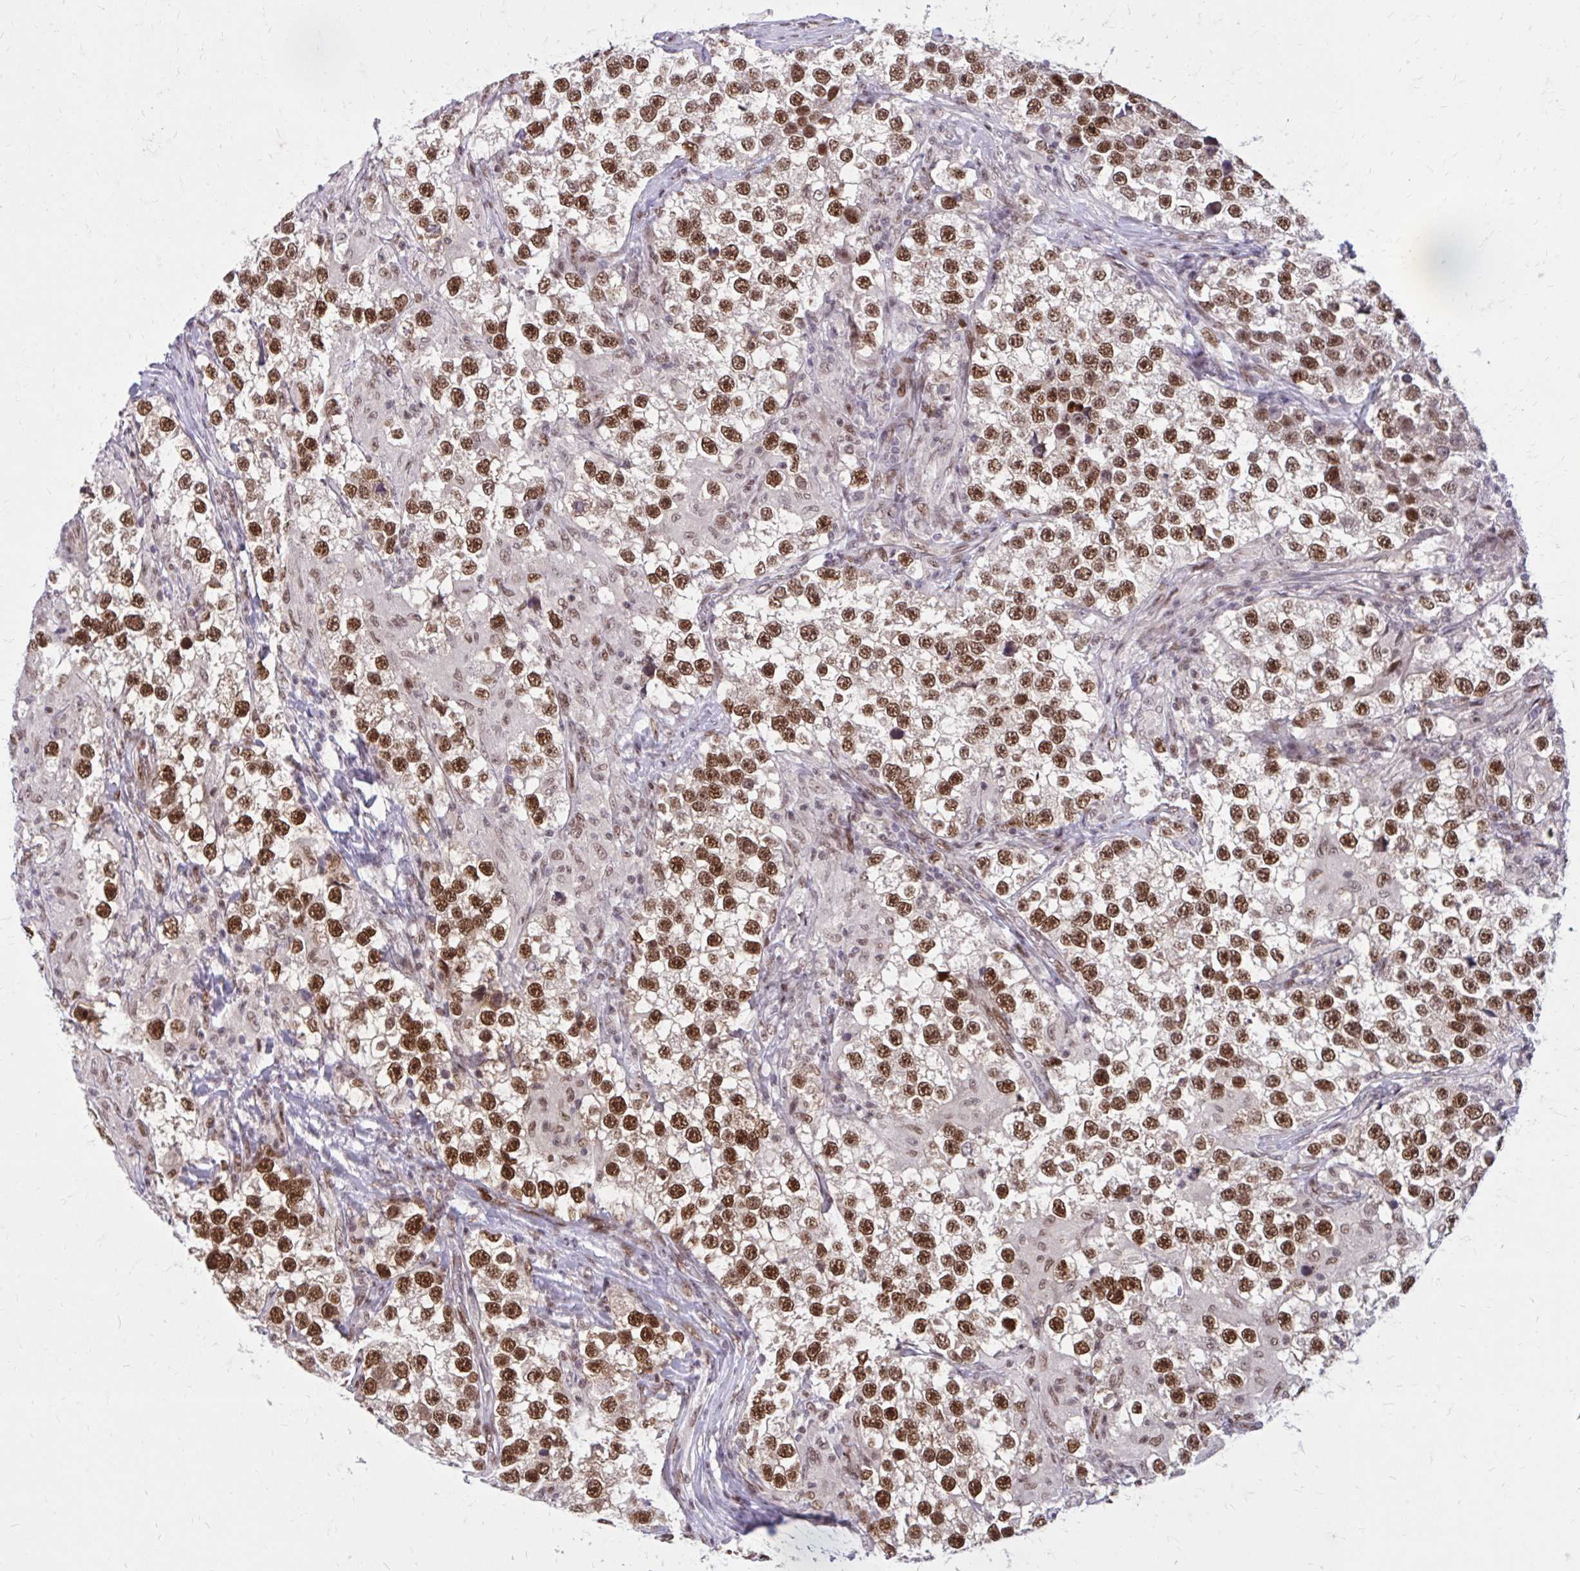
{"staining": {"intensity": "moderate", "quantity": ">75%", "location": "nuclear"}, "tissue": "testis cancer", "cell_type": "Tumor cells", "image_type": "cancer", "snomed": [{"axis": "morphology", "description": "Seminoma, NOS"}, {"axis": "topography", "description": "Testis"}], "caption": "A histopathology image showing moderate nuclear staining in about >75% of tumor cells in testis cancer, as visualized by brown immunohistochemical staining.", "gene": "PSME4", "patient": {"sex": "male", "age": 46}}